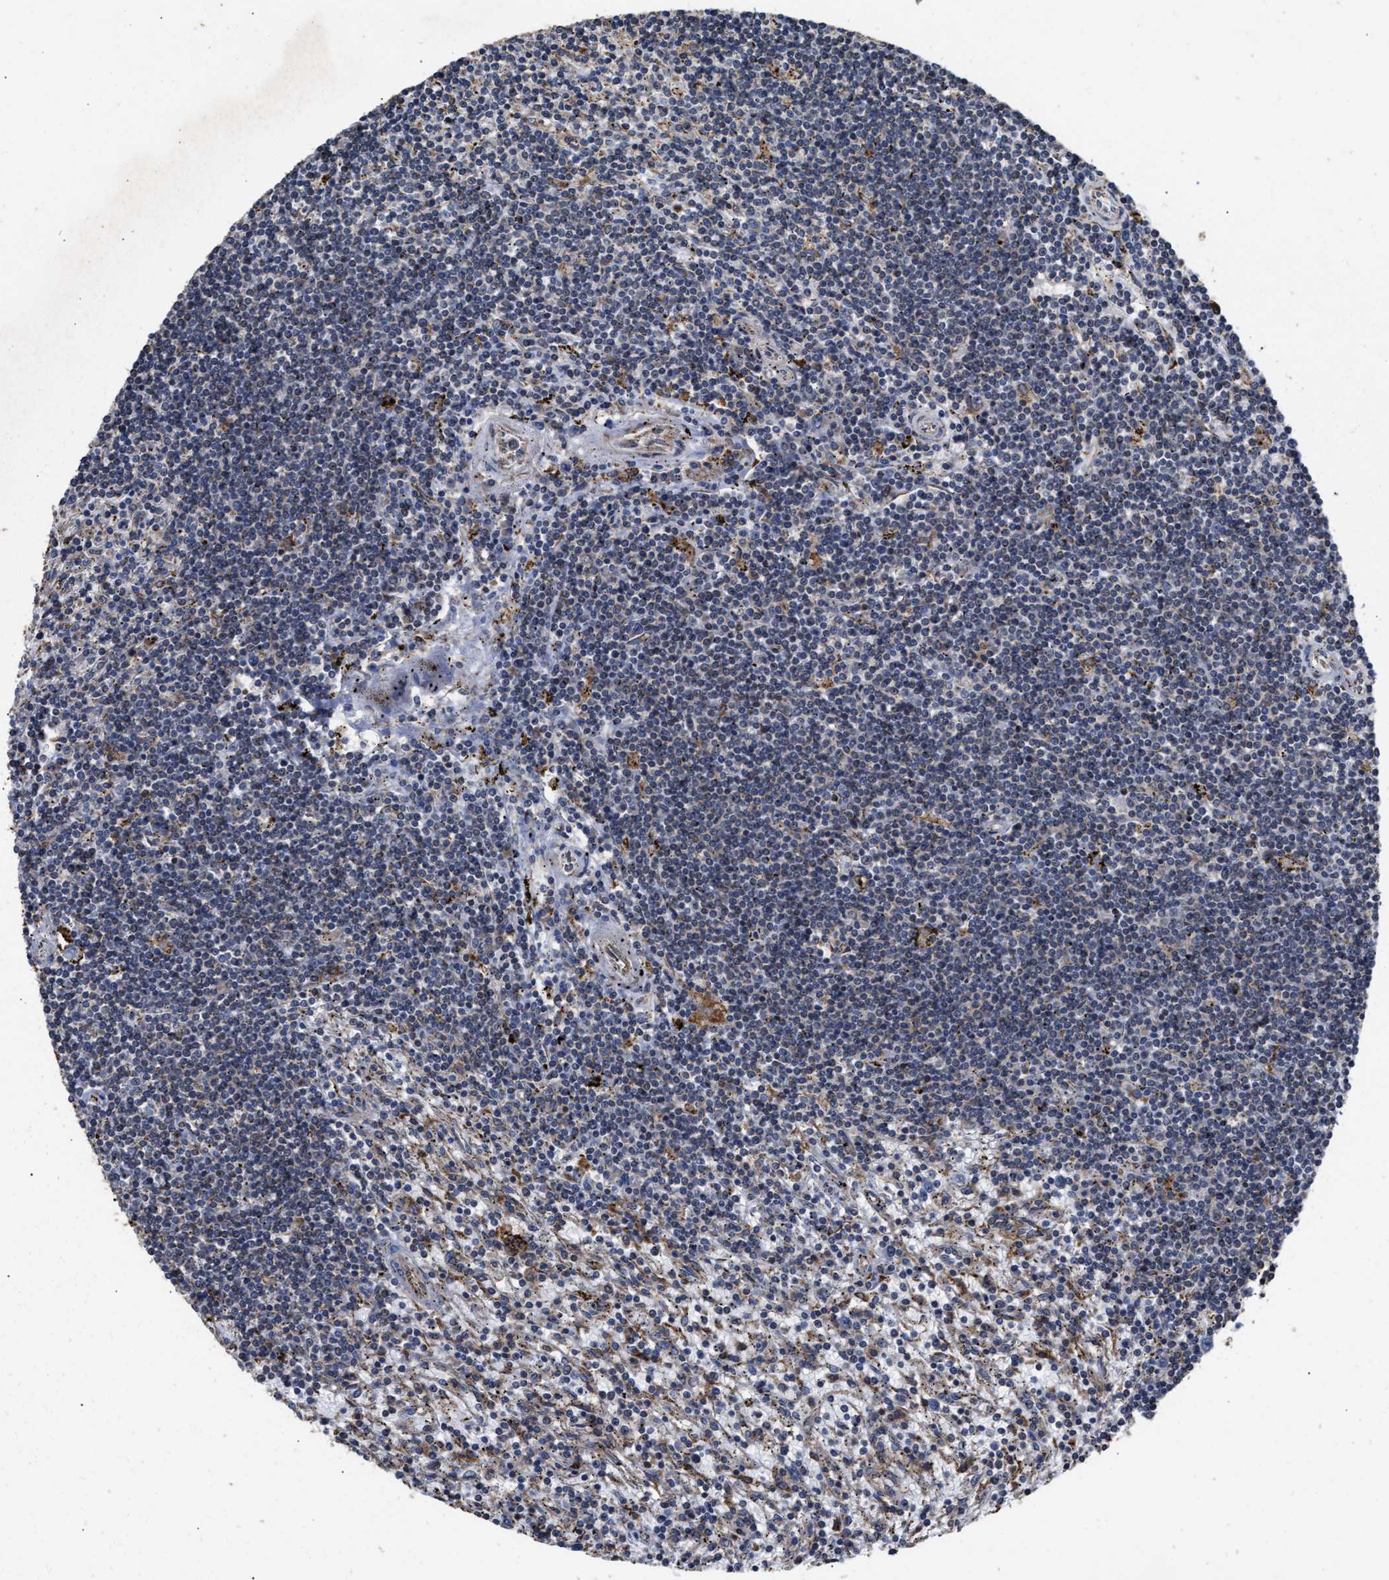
{"staining": {"intensity": "weak", "quantity": "<25%", "location": "cytoplasmic/membranous"}, "tissue": "lymphoma", "cell_type": "Tumor cells", "image_type": "cancer", "snomed": [{"axis": "morphology", "description": "Malignant lymphoma, non-Hodgkin's type, Low grade"}, {"axis": "topography", "description": "Spleen"}], "caption": "Malignant lymphoma, non-Hodgkin's type (low-grade) was stained to show a protein in brown. There is no significant staining in tumor cells. (DAB immunohistochemistry (IHC), high magnification).", "gene": "GOSR1", "patient": {"sex": "male", "age": 76}}